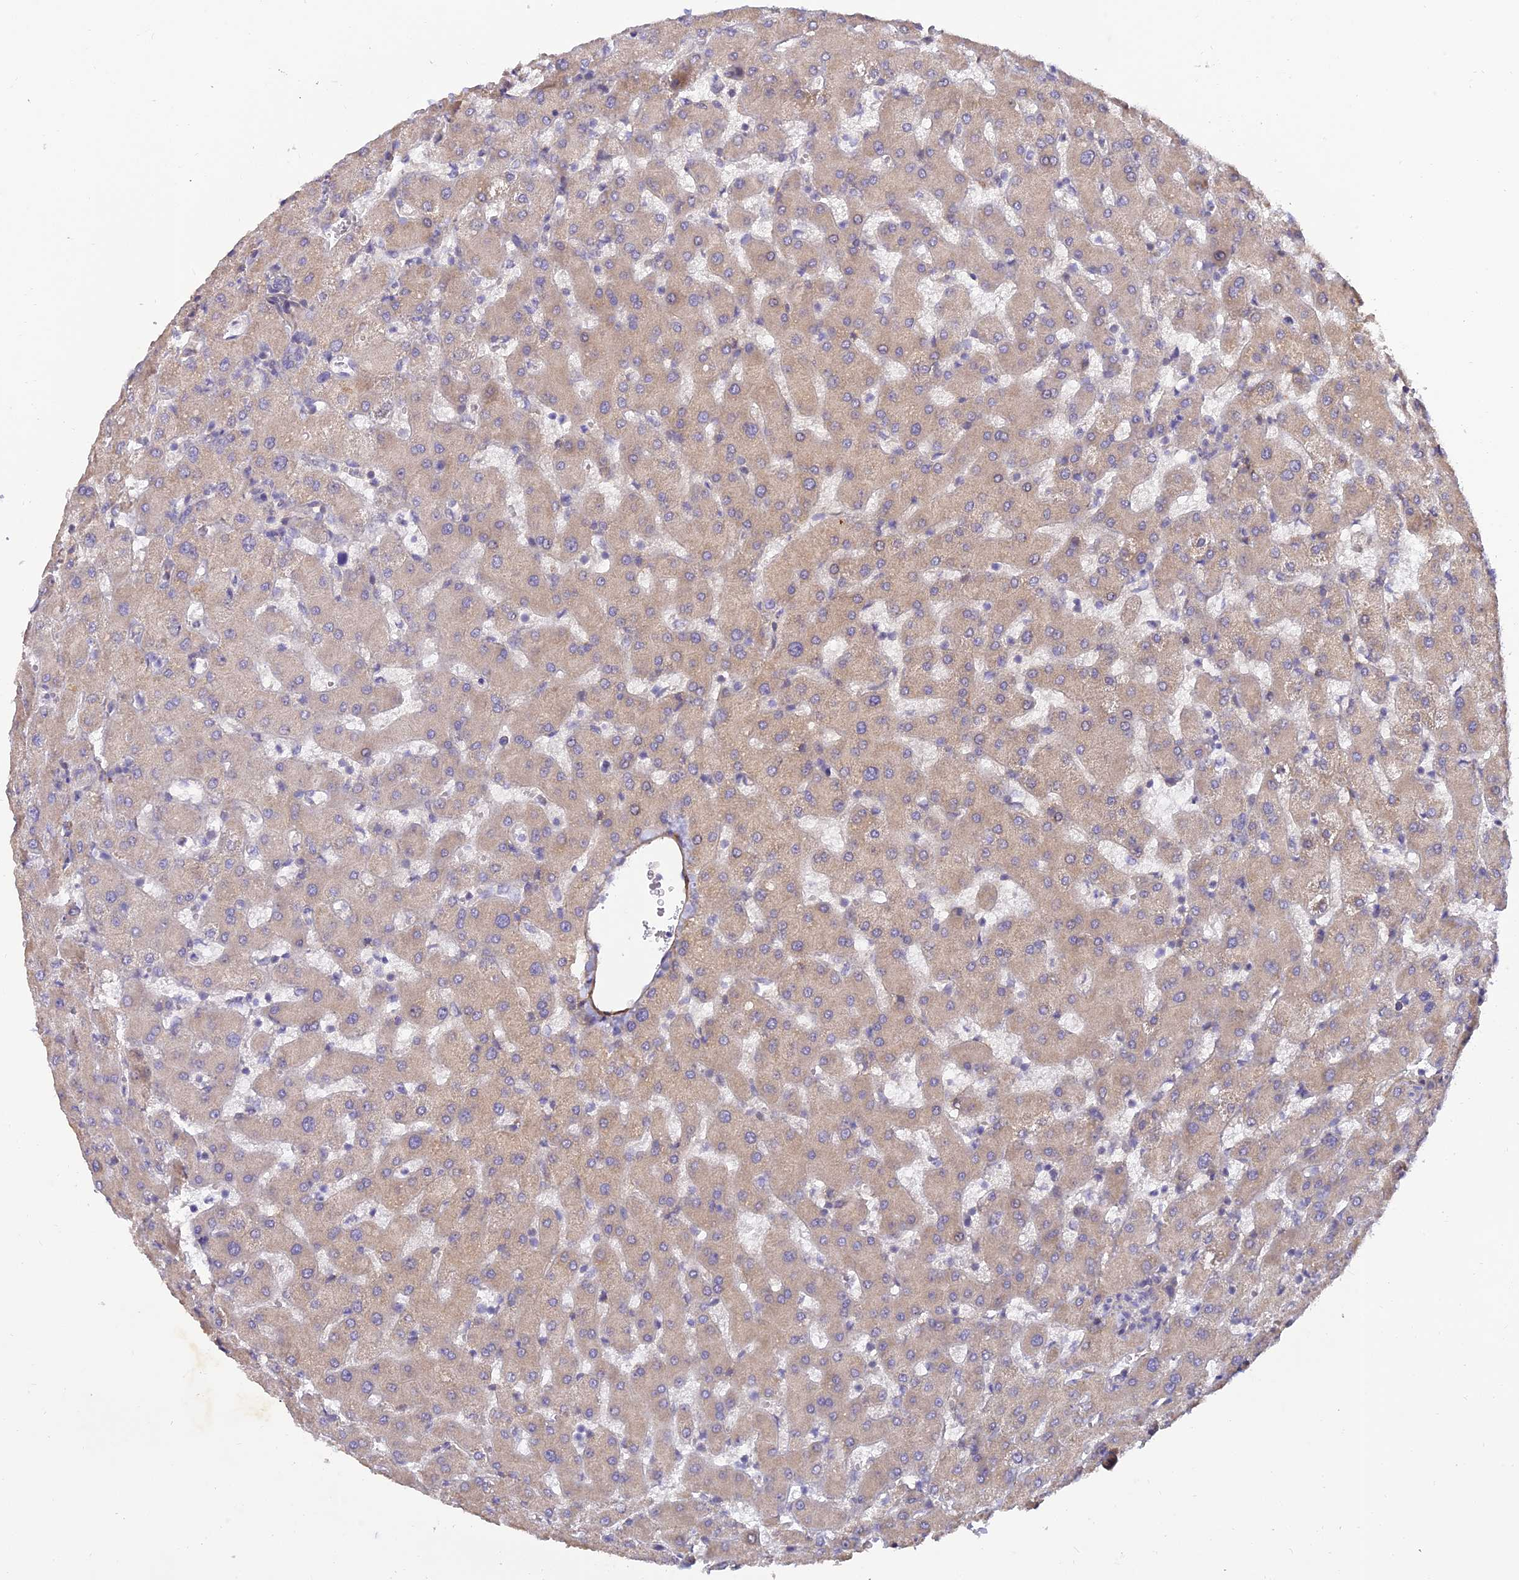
{"staining": {"intensity": "weak", "quantity": "<25%", "location": "cytoplasmic/membranous"}, "tissue": "liver", "cell_type": "Cholangiocytes", "image_type": "normal", "snomed": [{"axis": "morphology", "description": "Normal tissue, NOS"}, {"axis": "topography", "description": "Liver"}], "caption": "High power microscopy image of an immunohistochemistry photomicrograph of normal liver, revealing no significant staining in cholangiocytes. Nuclei are stained in blue.", "gene": "ARL8A", "patient": {"sex": "female", "age": 63}}